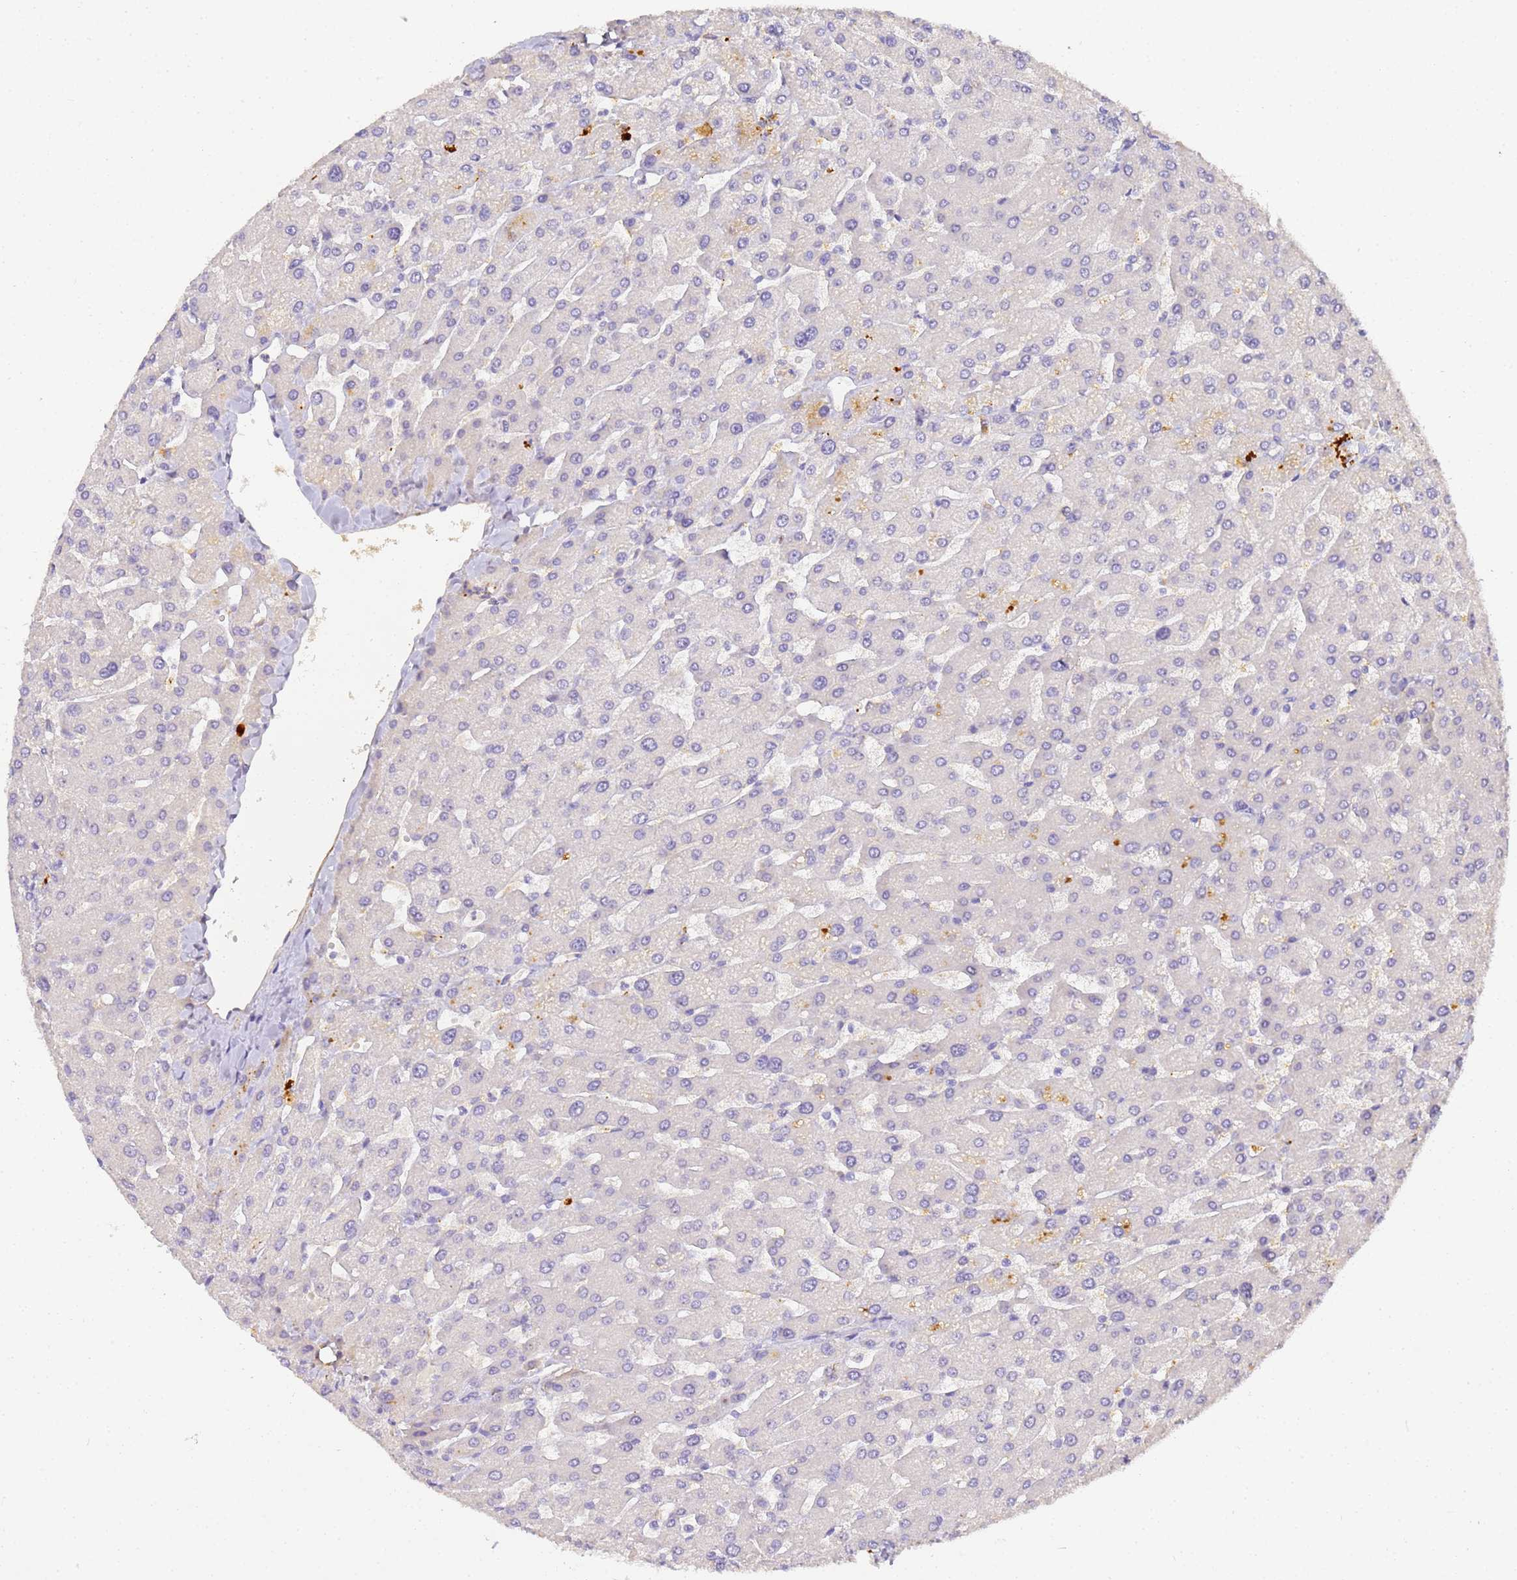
{"staining": {"intensity": "negative", "quantity": "none", "location": "none"}, "tissue": "liver", "cell_type": "Cholangiocytes", "image_type": "normal", "snomed": [{"axis": "morphology", "description": "Normal tissue, NOS"}, {"axis": "topography", "description": "Liver"}], "caption": "High power microscopy photomicrograph of an immunohistochemistry photomicrograph of unremarkable liver, revealing no significant positivity in cholangiocytes.", "gene": "CFHR1", "patient": {"sex": "male", "age": 55}}